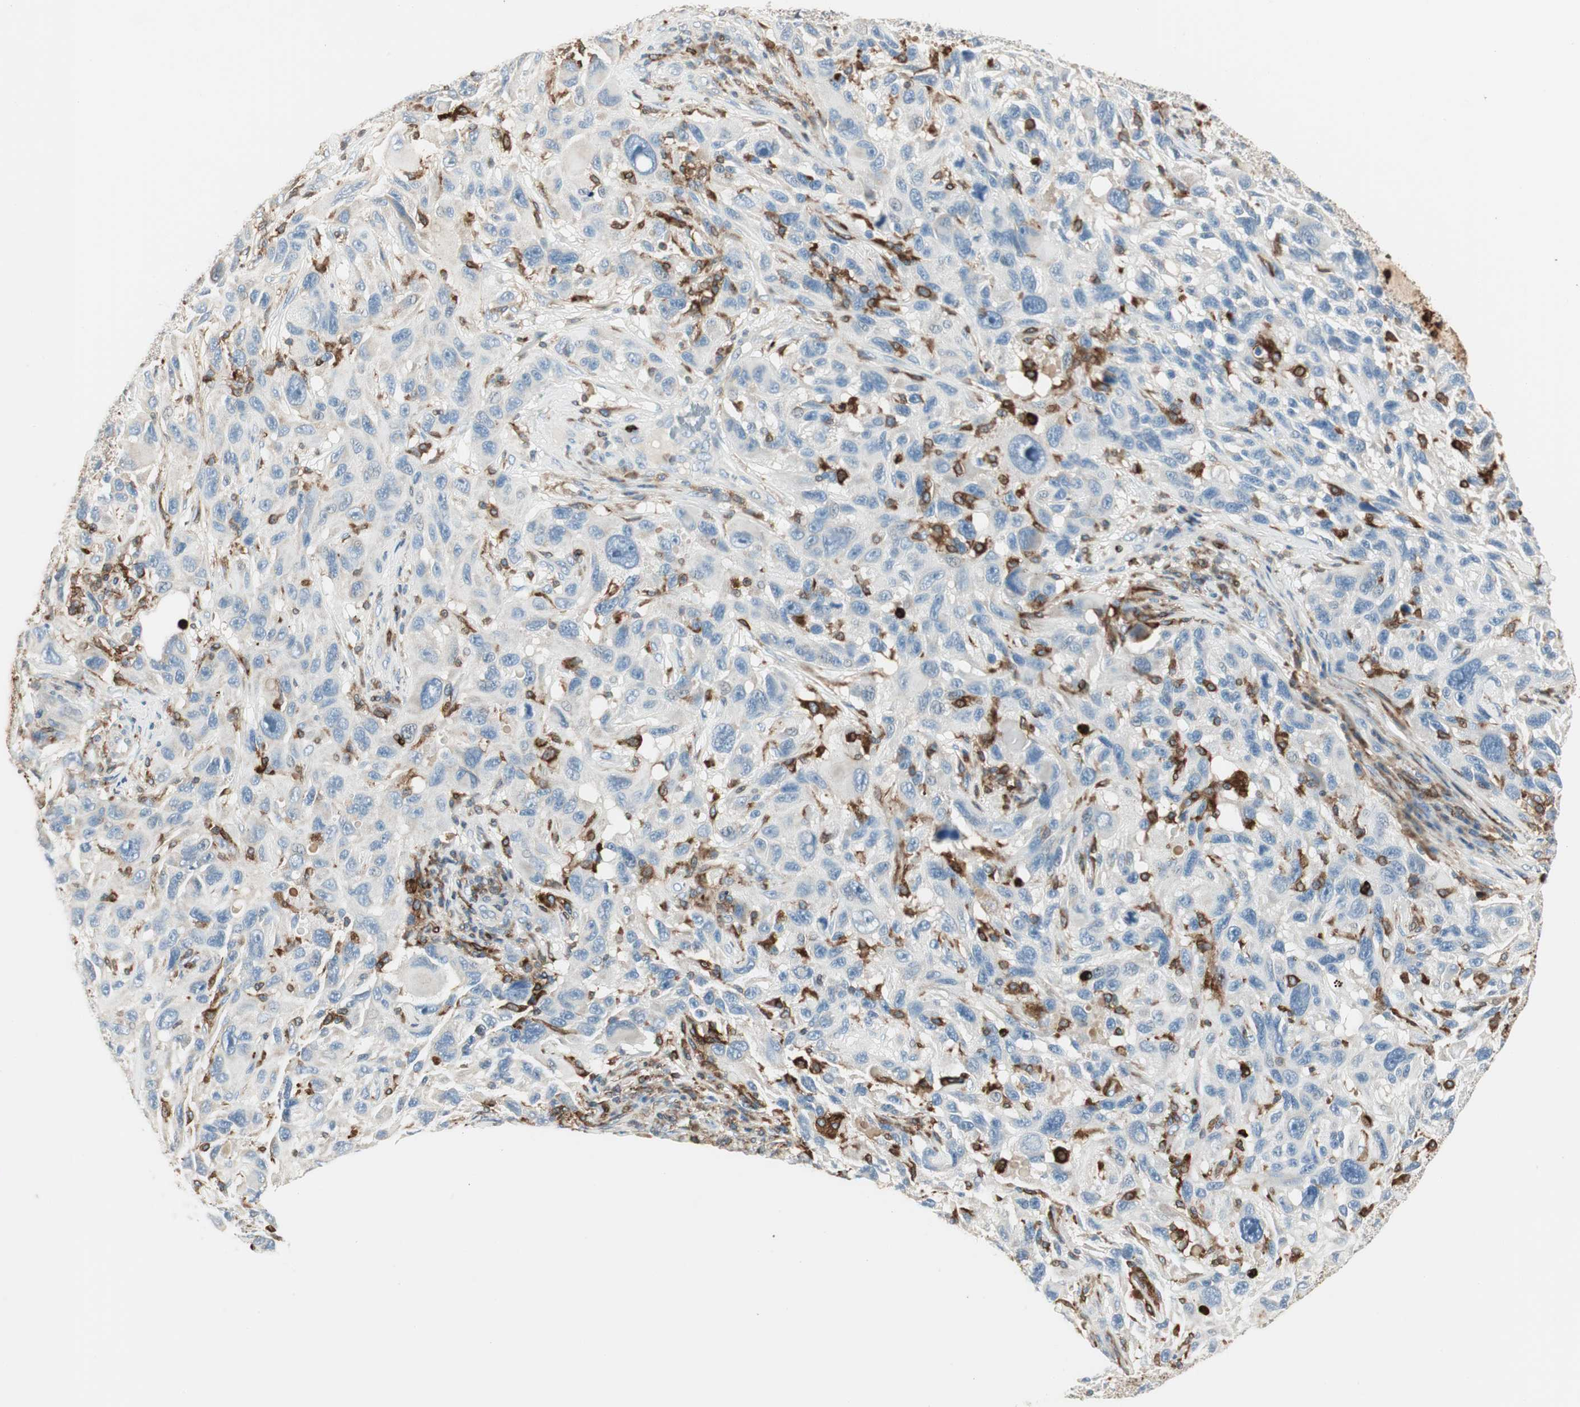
{"staining": {"intensity": "negative", "quantity": "none", "location": "none"}, "tissue": "melanoma", "cell_type": "Tumor cells", "image_type": "cancer", "snomed": [{"axis": "morphology", "description": "Malignant melanoma, NOS"}, {"axis": "topography", "description": "Skin"}], "caption": "The immunohistochemistry histopathology image has no significant staining in tumor cells of melanoma tissue. (Immunohistochemistry (ihc), brightfield microscopy, high magnification).", "gene": "ITGB2", "patient": {"sex": "male", "age": 53}}